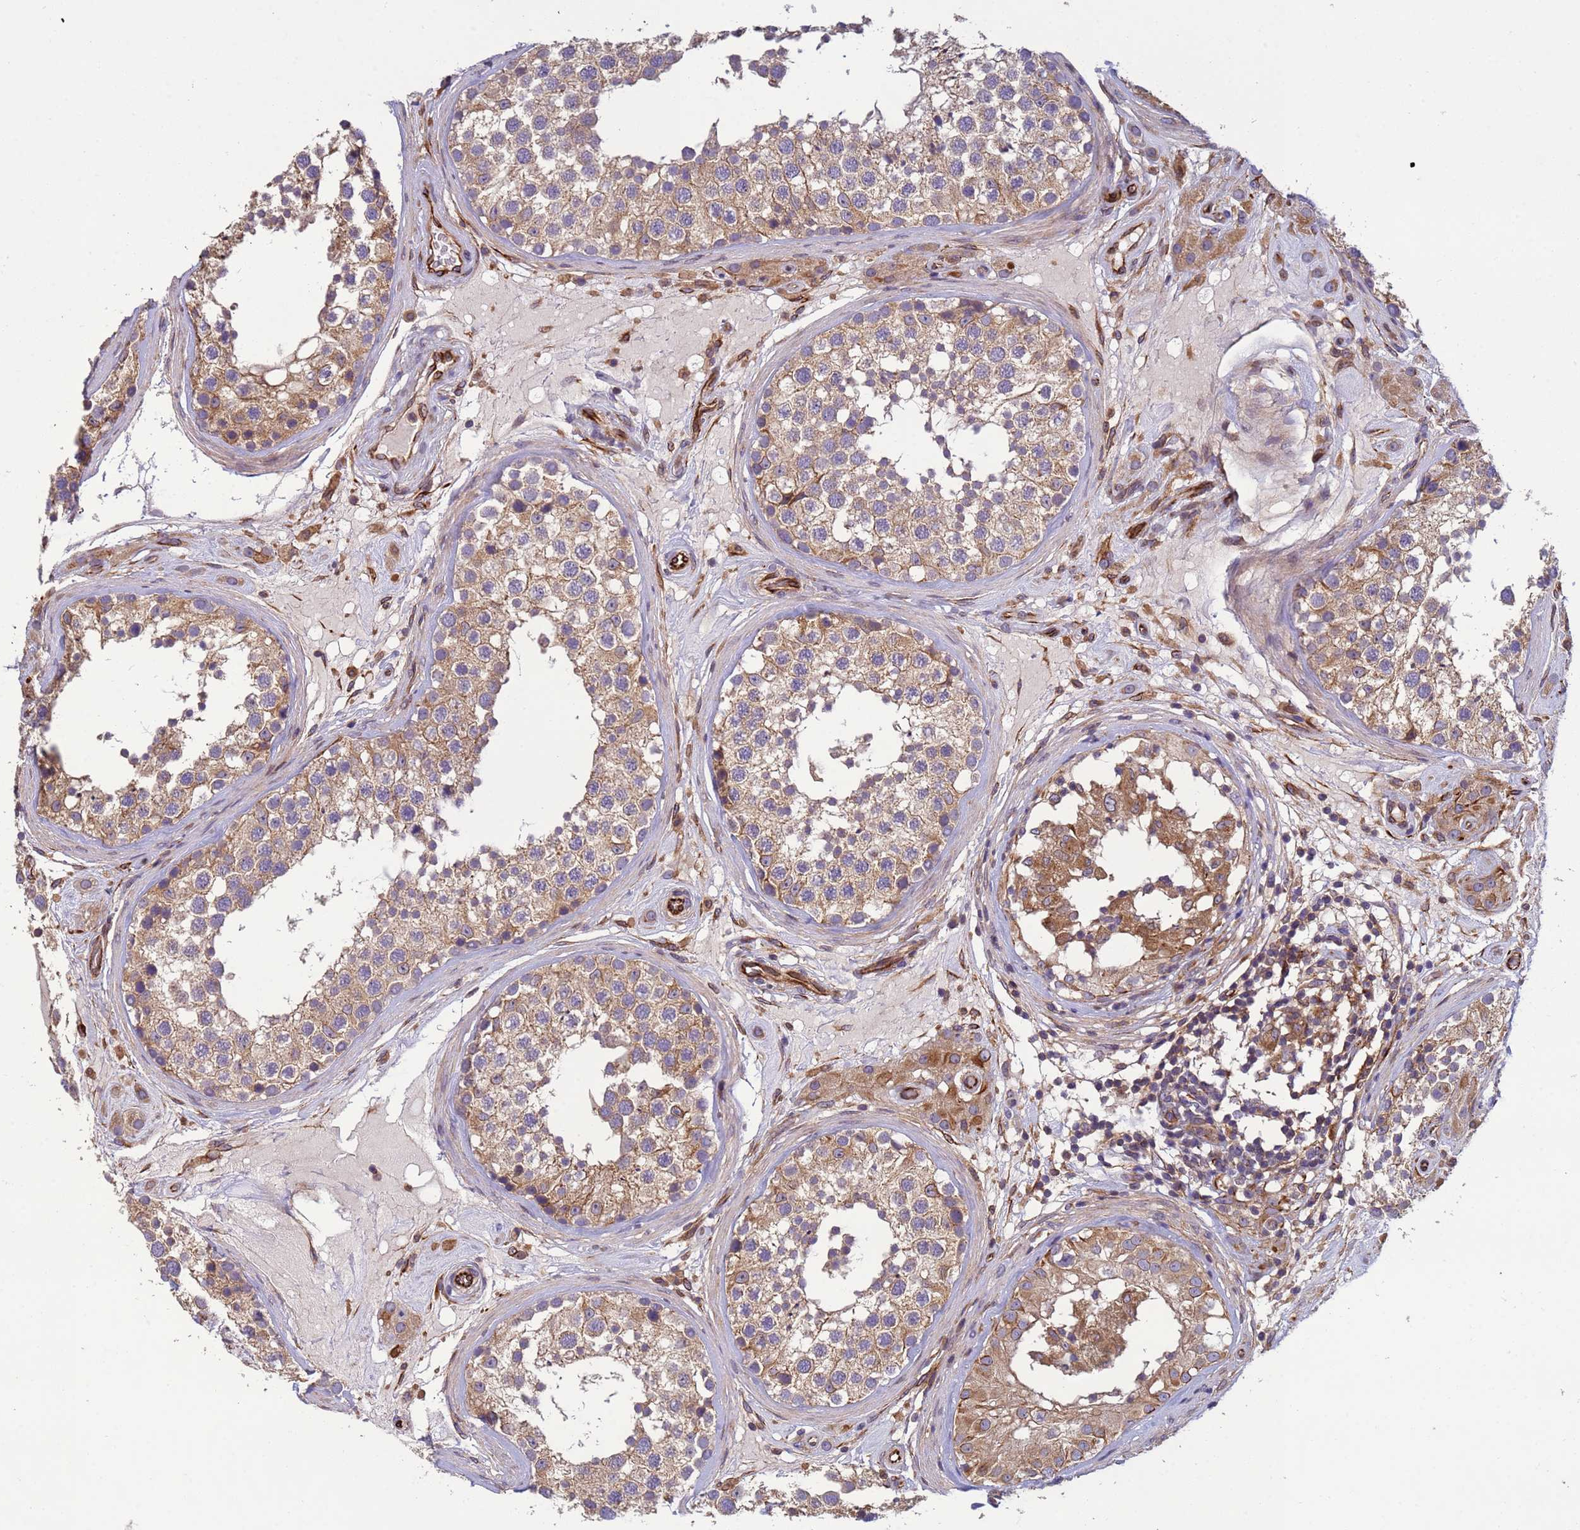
{"staining": {"intensity": "moderate", "quantity": ">75%", "location": "cytoplasmic/membranous"}, "tissue": "testis", "cell_type": "Cells in seminiferous ducts", "image_type": "normal", "snomed": [{"axis": "morphology", "description": "Normal tissue, NOS"}, {"axis": "topography", "description": "Testis"}], "caption": "Immunohistochemical staining of benign human testis reveals moderate cytoplasmic/membranous protein positivity in about >75% of cells in seminiferous ducts.", "gene": "RAB10", "patient": {"sex": "male", "age": 46}}